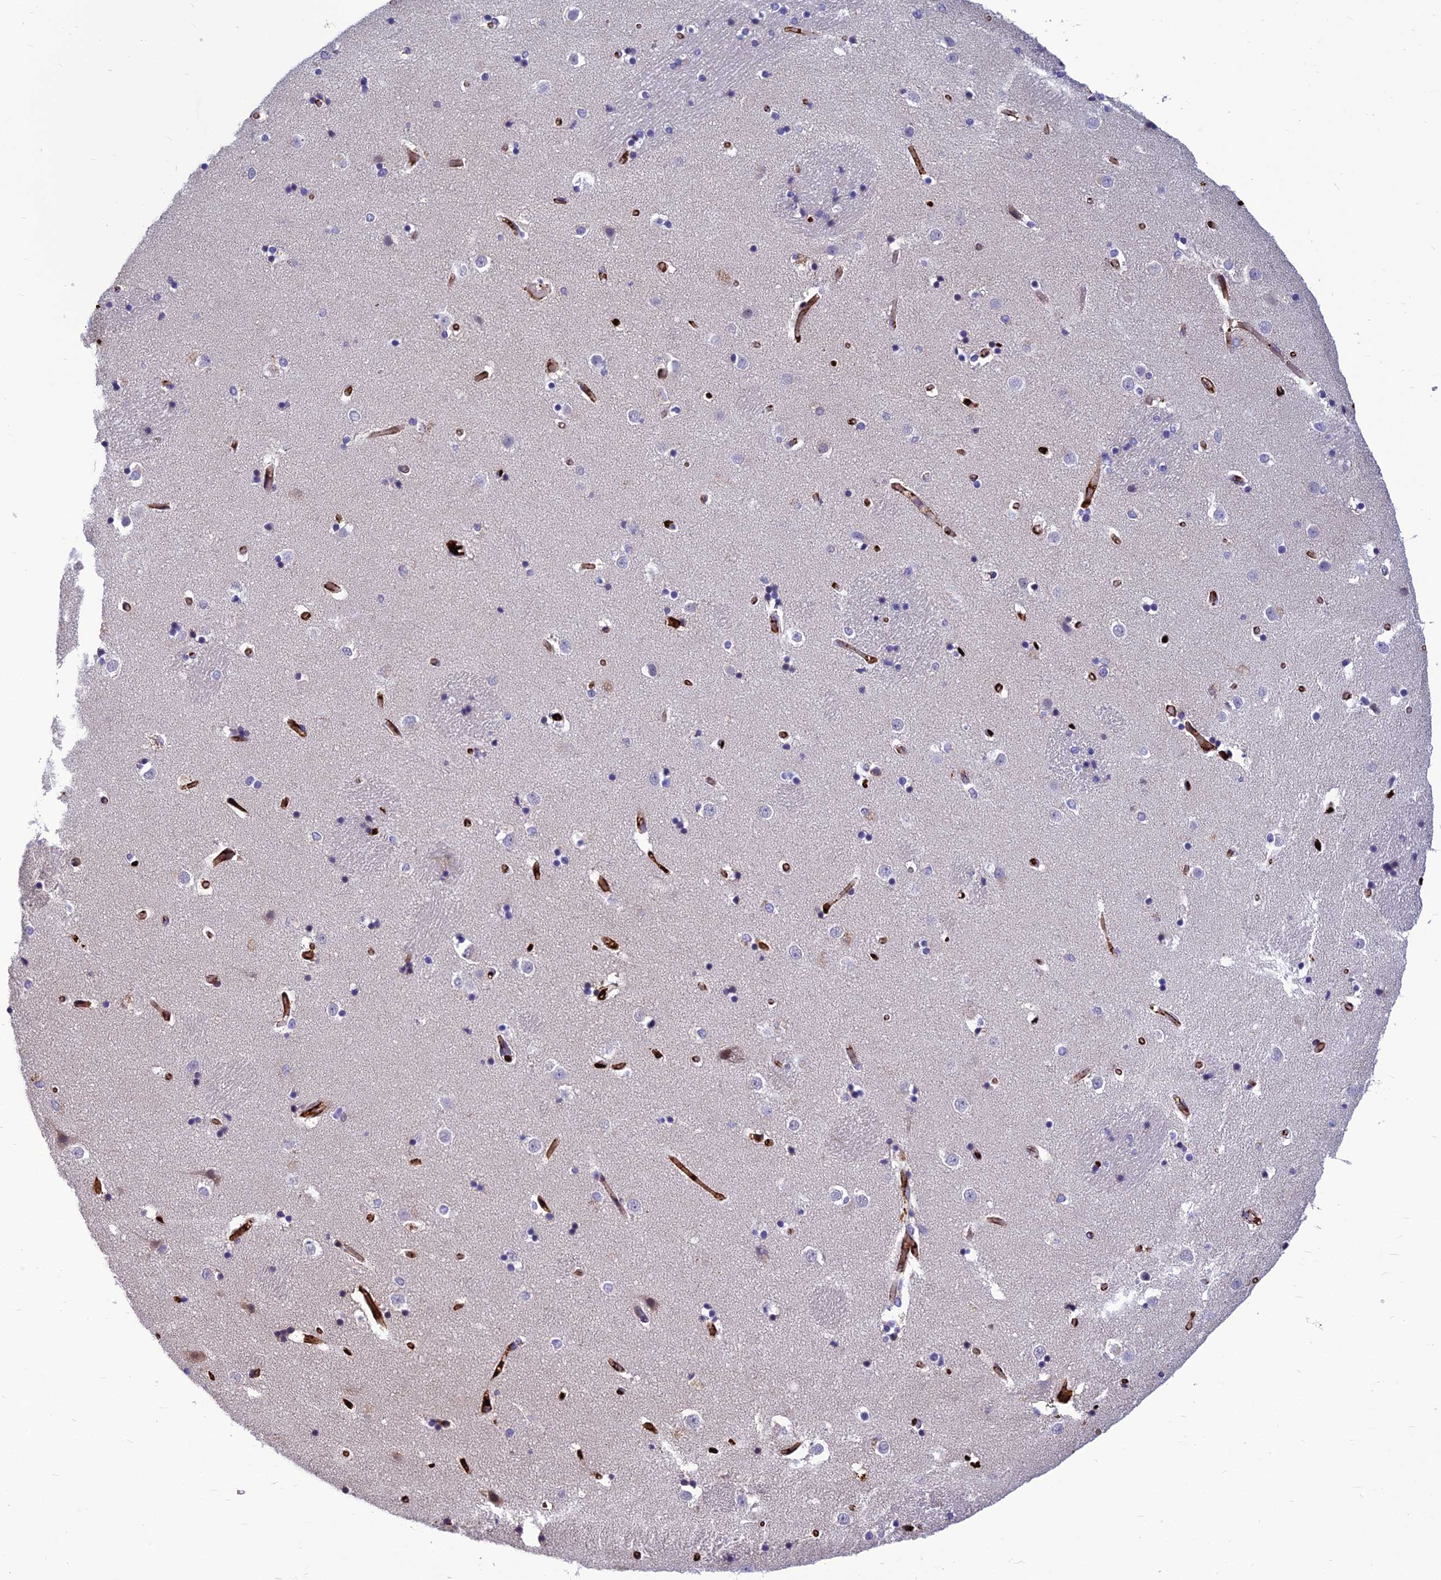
{"staining": {"intensity": "negative", "quantity": "none", "location": "none"}, "tissue": "caudate", "cell_type": "Glial cells", "image_type": "normal", "snomed": [{"axis": "morphology", "description": "Normal tissue, NOS"}, {"axis": "topography", "description": "Lateral ventricle wall"}], "caption": "Glial cells show no significant positivity in benign caudate. Nuclei are stained in blue.", "gene": "CLEC11A", "patient": {"sex": "female", "age": 52}}